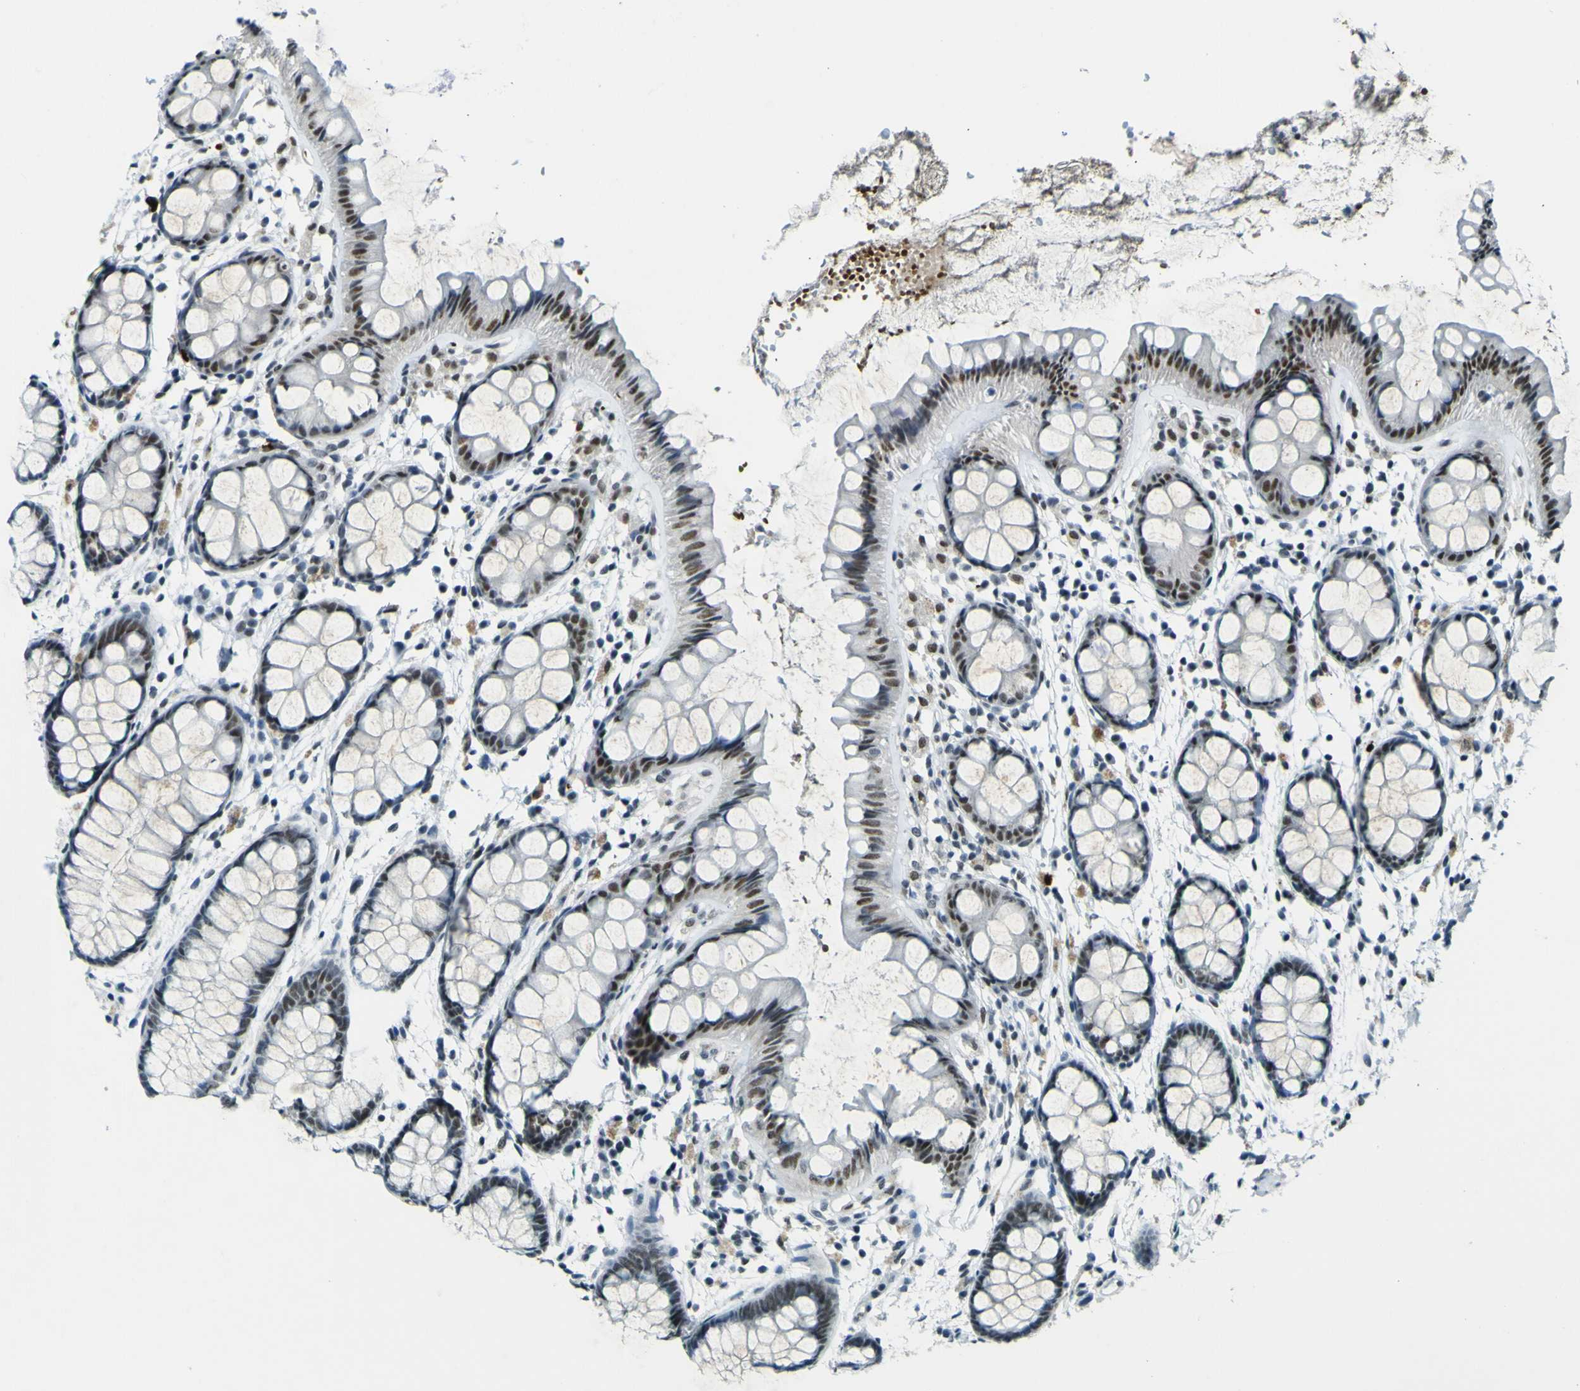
{"staining": {"intensity": "moderate", "quantity": "25%-75%", "location": "nuclear"}, "tissue": "rectum", "cell_type": "Glandular cells", "image_type": "normal", "snomed": [{"axis": "morphology", "description": "Normal tissue, NOS"}, {"axis": "topography", "description": "Rectum"}], "caption": "High-magnification brightfield microscopy of unremarkable rectum stained with DAB (brown) and counterstained with hematoxylin (blue). glandular cells exhibit moderate nuclear staining is seen in approximately25%-75% of cells.", "gene": "CEBPG", "patient": {"sex": "female", "age": 66}}